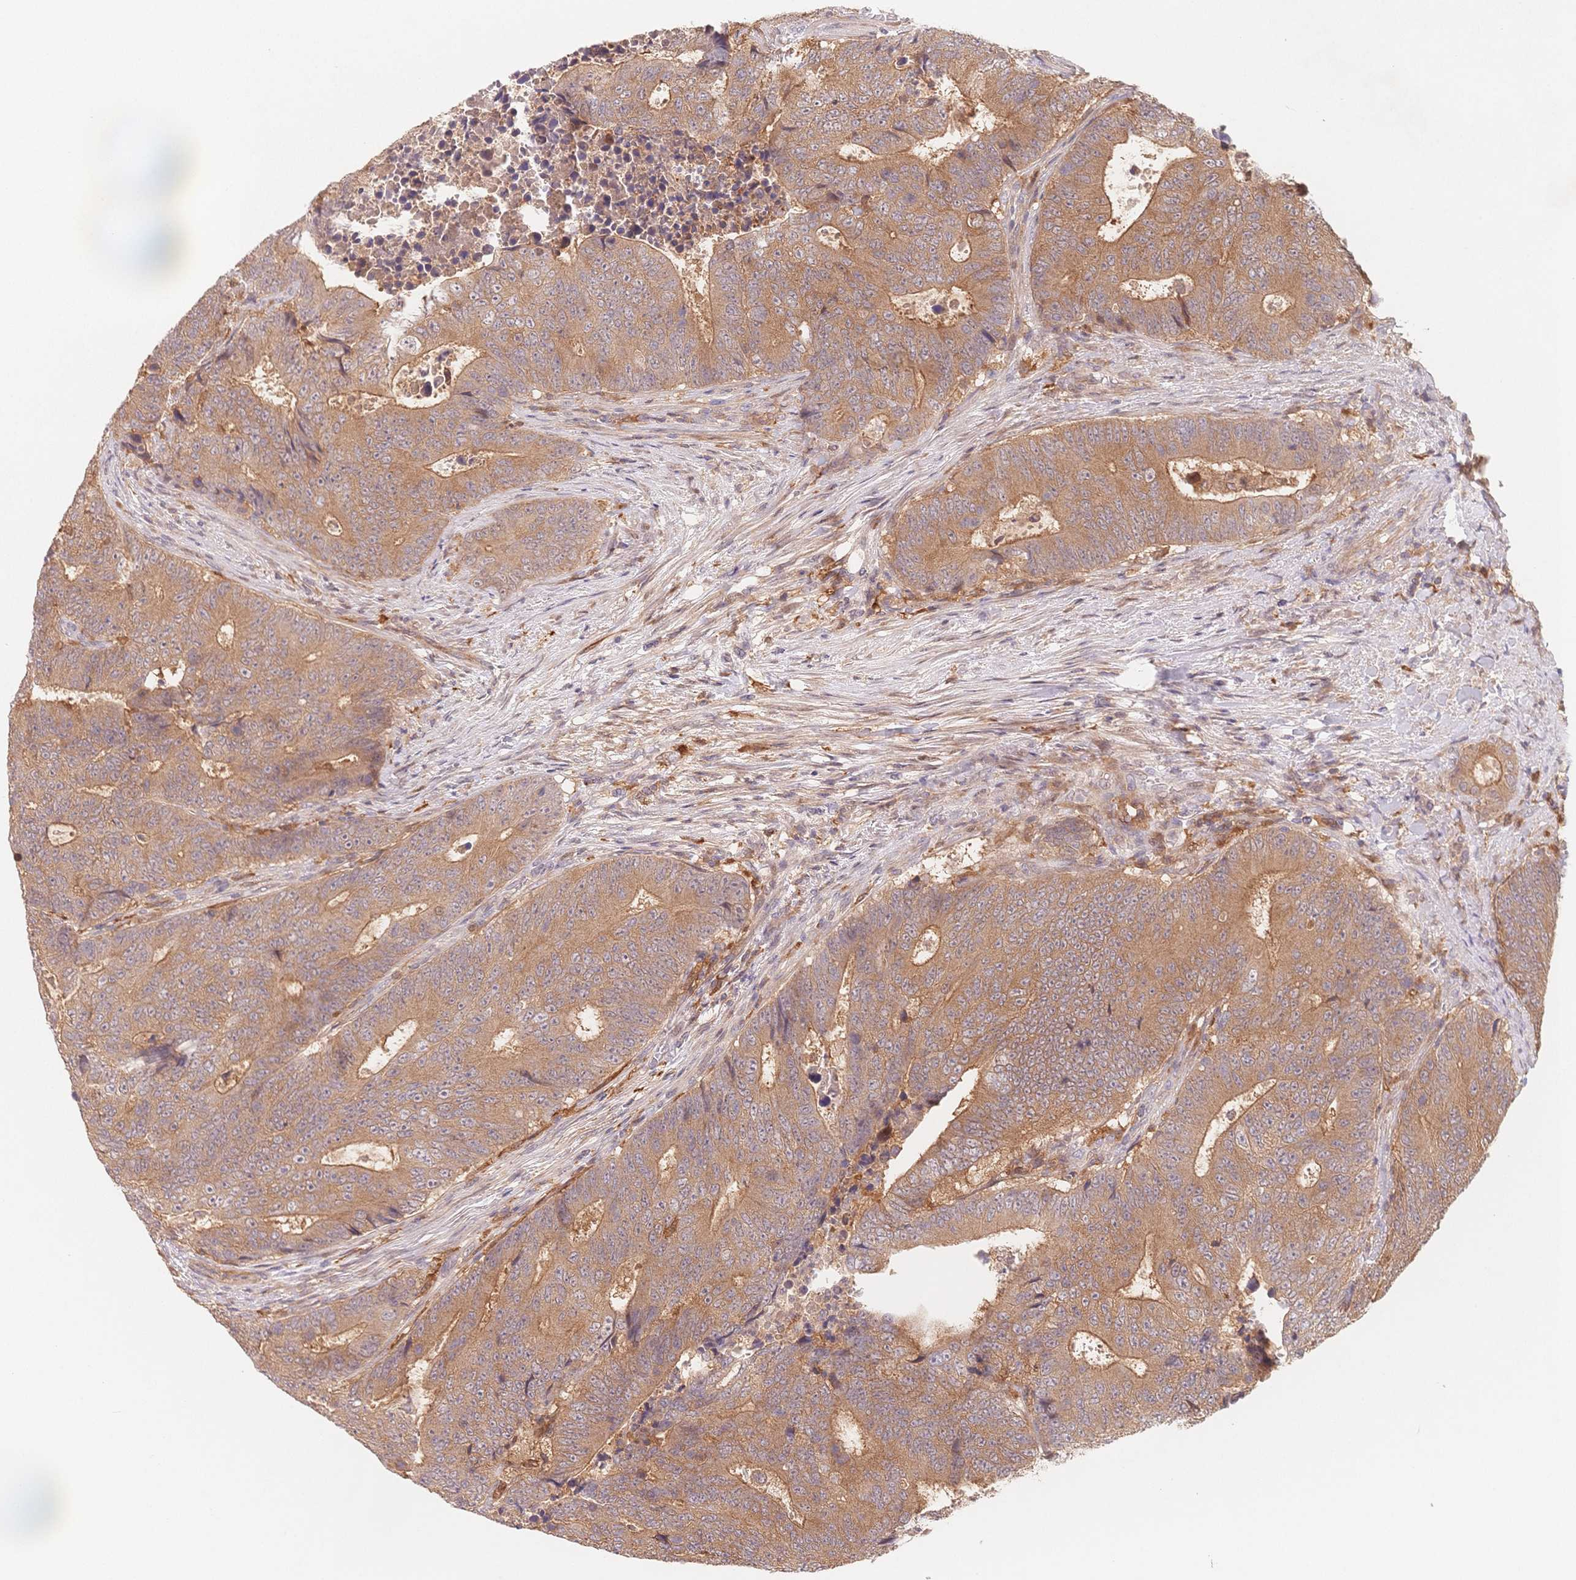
{"staining": {"intensity": "moderate", "quantity": ">75%", "location": "cytoplasmic/membranous"}, "tissue": "colorectal cancer", "cell_type": "Tumor cells", "image_type": "cancer", "snomed": [{"axis": "morphology", "description": "Adenocarcinoma, NOS"}, {"axis": "topography", "description": "Colon"}], "caption": "The immunohistochemical stain shows moderate cytoplasmic/membranous expression in tumor cells of colorectal adenocarcinoma tissue. (Stains: DAB (3,3'-diaminobenzidine) in brown, nuclei in blue, Microscopy: brightfield microscopy at high magnification).", "gene": "C12orf75", "patient": {"sex": "female", "age": 48}}